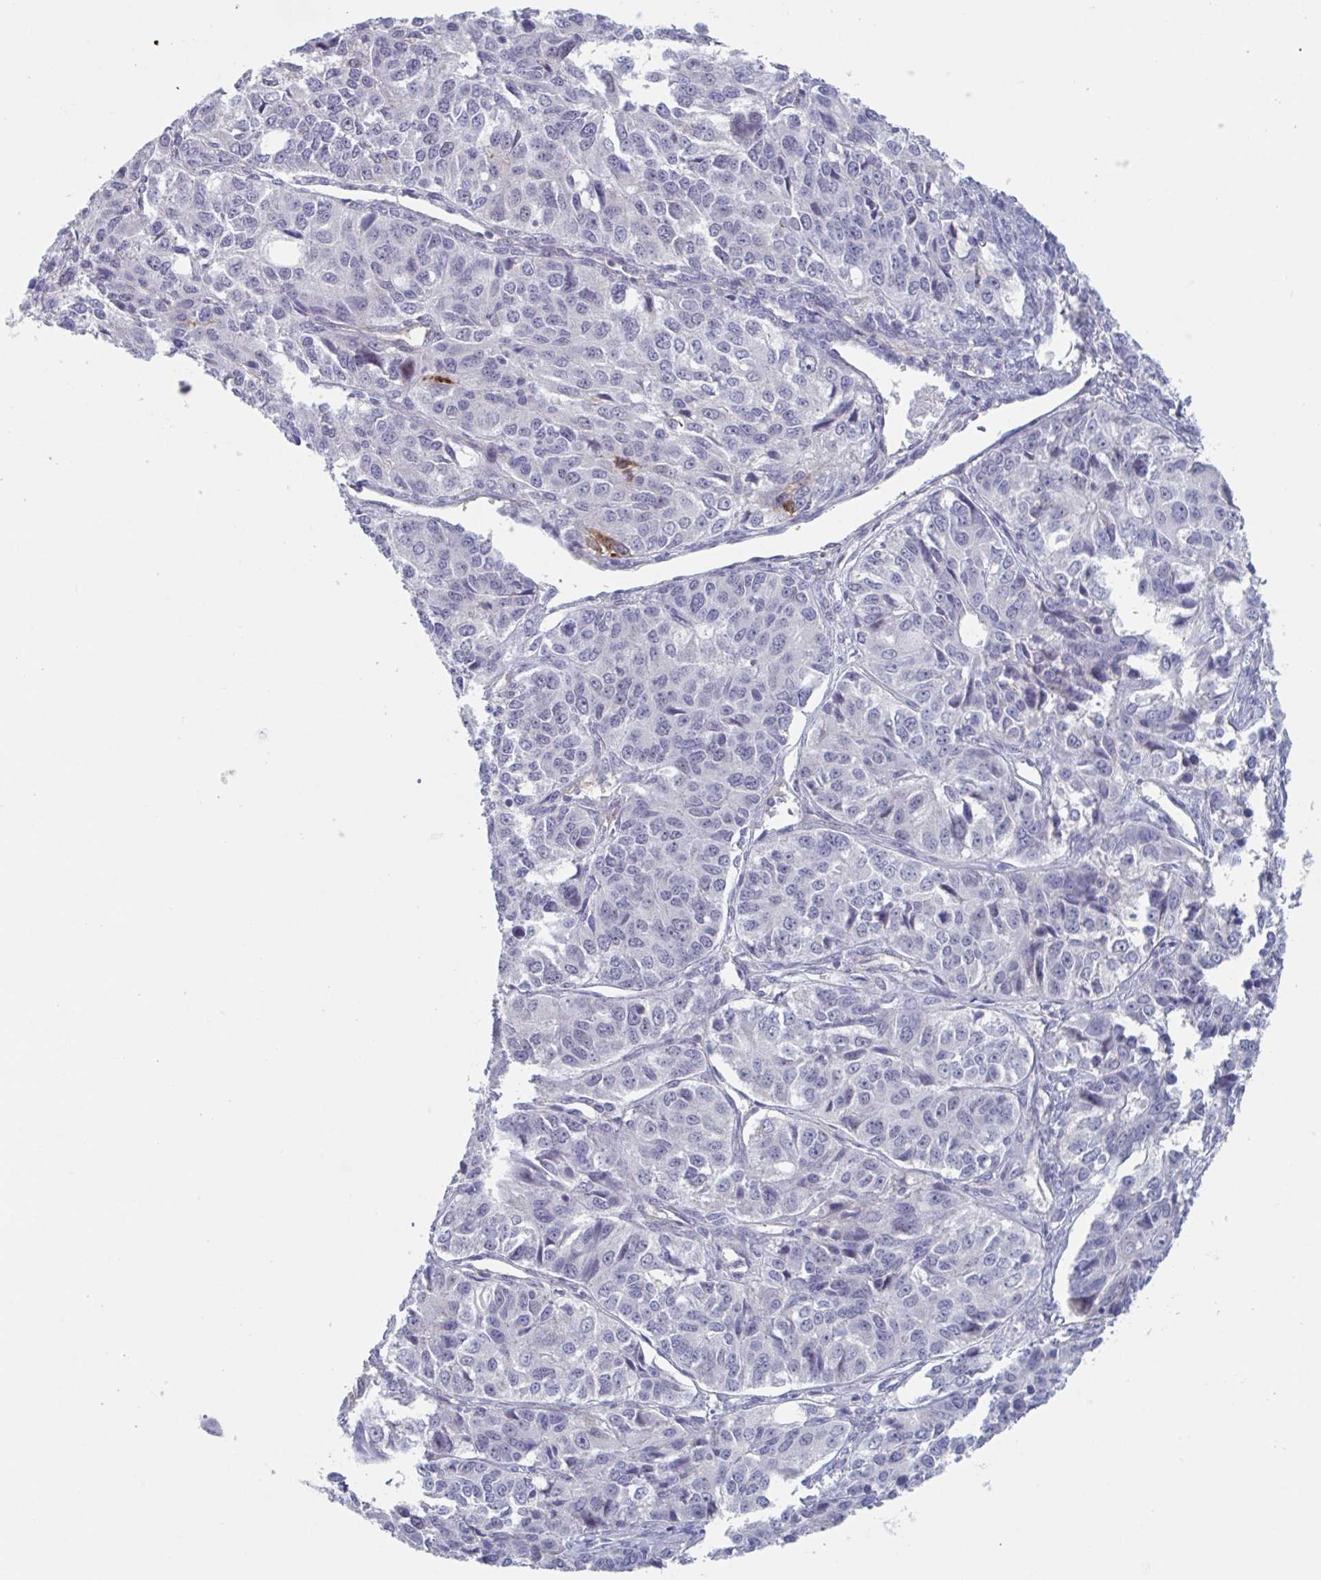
{"staining": {"intensity": "negative", "quantity": "none", "location": "none"}, "tissue": "ovarian cancer", "cell_type": "Tumor cells", "image_type": "cancer", "snomed": [{"axis": "morphology", "description": "Carcinoma, endometroid"}, {"axis": "topography", "description": "Ovary"}], "caption": "The photomicrograph demonstrates no significant staining in tumor cells of ovarian cancer (endometroid carcinoma).", "gene": "STK26", "patient": {"sex": "female", "age": 51}}